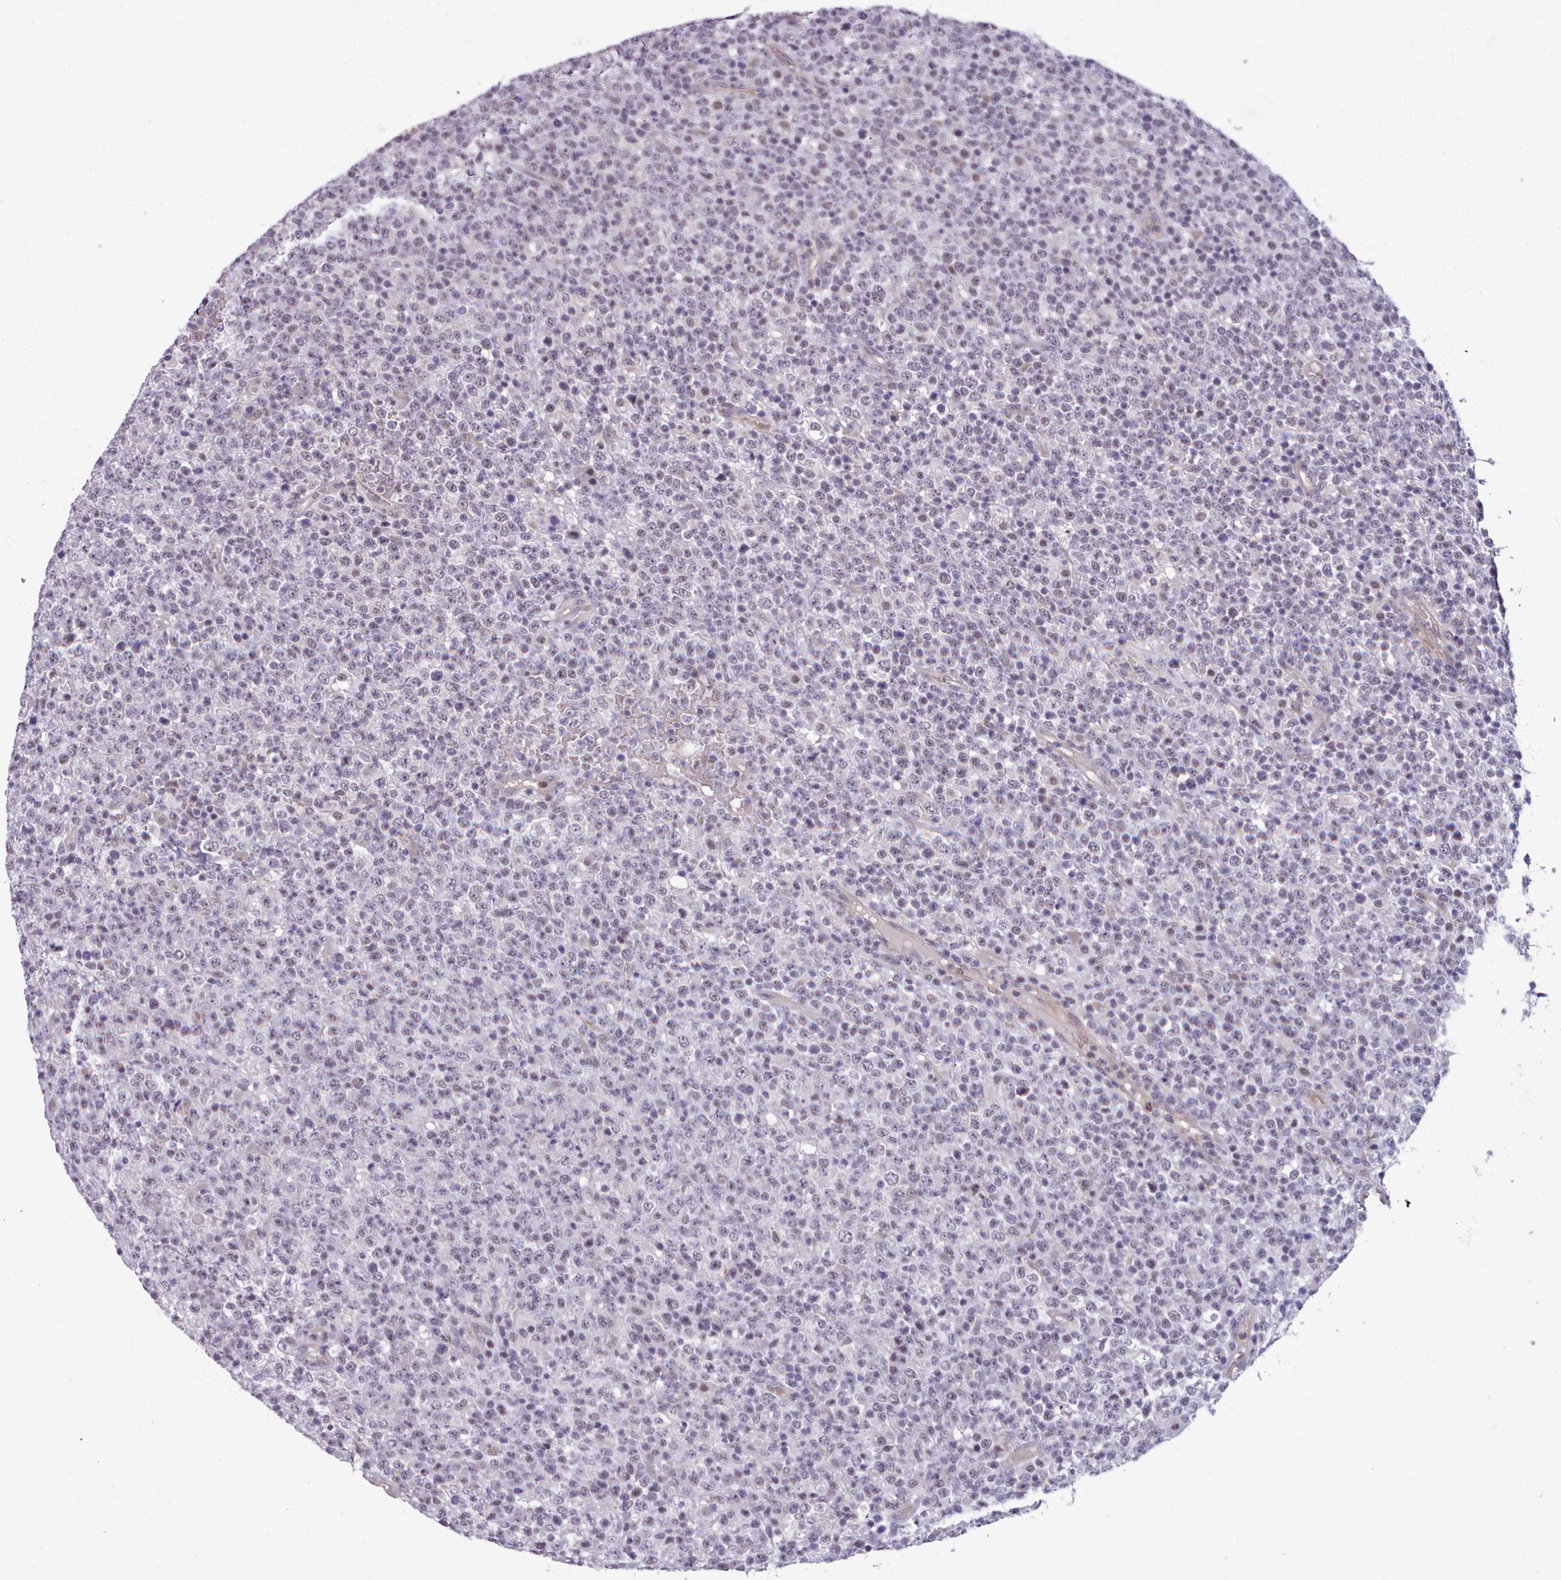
{"staining": {"intensity": "negative", "quantity": "none", "location": "none"}, "tissue": "lymphoma", "cell_type": "Tumor cells", "image_type": "cancer", "snomed": [{"axis": "morphology", "description": "Malignant lymphoma, non-Hodgkin's type, High grade"}, {"axis": "topography", "description": "Colon"}], "caption": "DAB (3,3'-diaminobenzidine) immunohistochemical staining of human lymphoma shows no significant staining in tumor cells.", "gene": "KCTD16", "patient": {"sex": "female", "age": 53}}